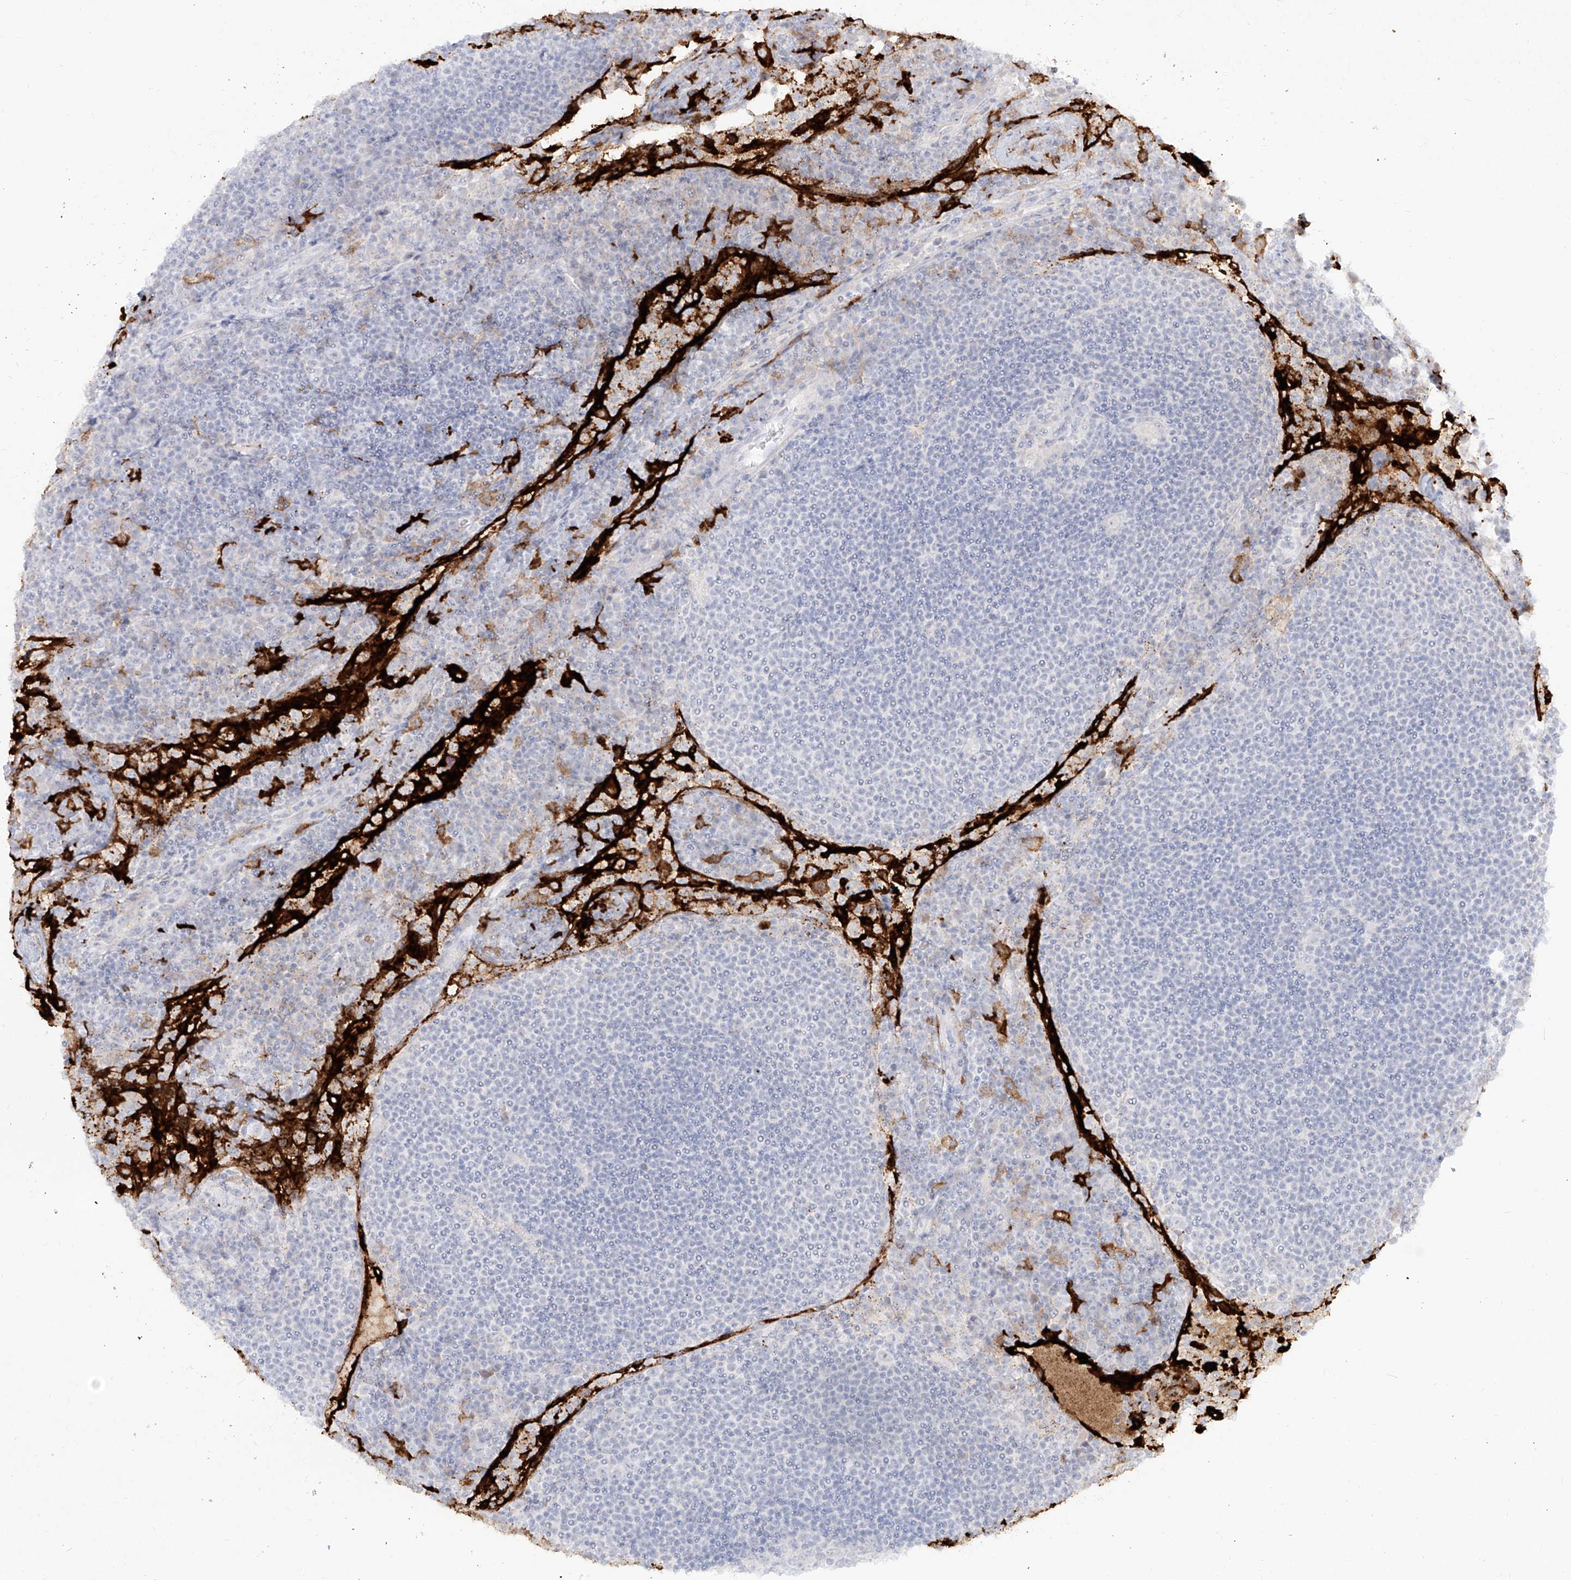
{"staining": {"intensity": "negative", "quantity": "none", "location": "none"}, "tissue": "lymph node", "cell_type": "Germinal center cells", "image_type": "normal", "snomed": [{"axis": "morphology", "description": "Normal tissue, NOS"}, {"axis": "topography", "description": "Lymph node"}], "caption": "This is a photomicrograph of immunohistochemistry staining of normal lymph node, which shows no staining in germinal center cells. Brightfield microscopy of immunohistochemistry stained with DAB (brown) and hematoxylin (blue), captured at high magnification.", "gene": "CD209", "patient": {"sex": "female", "age": 53}}